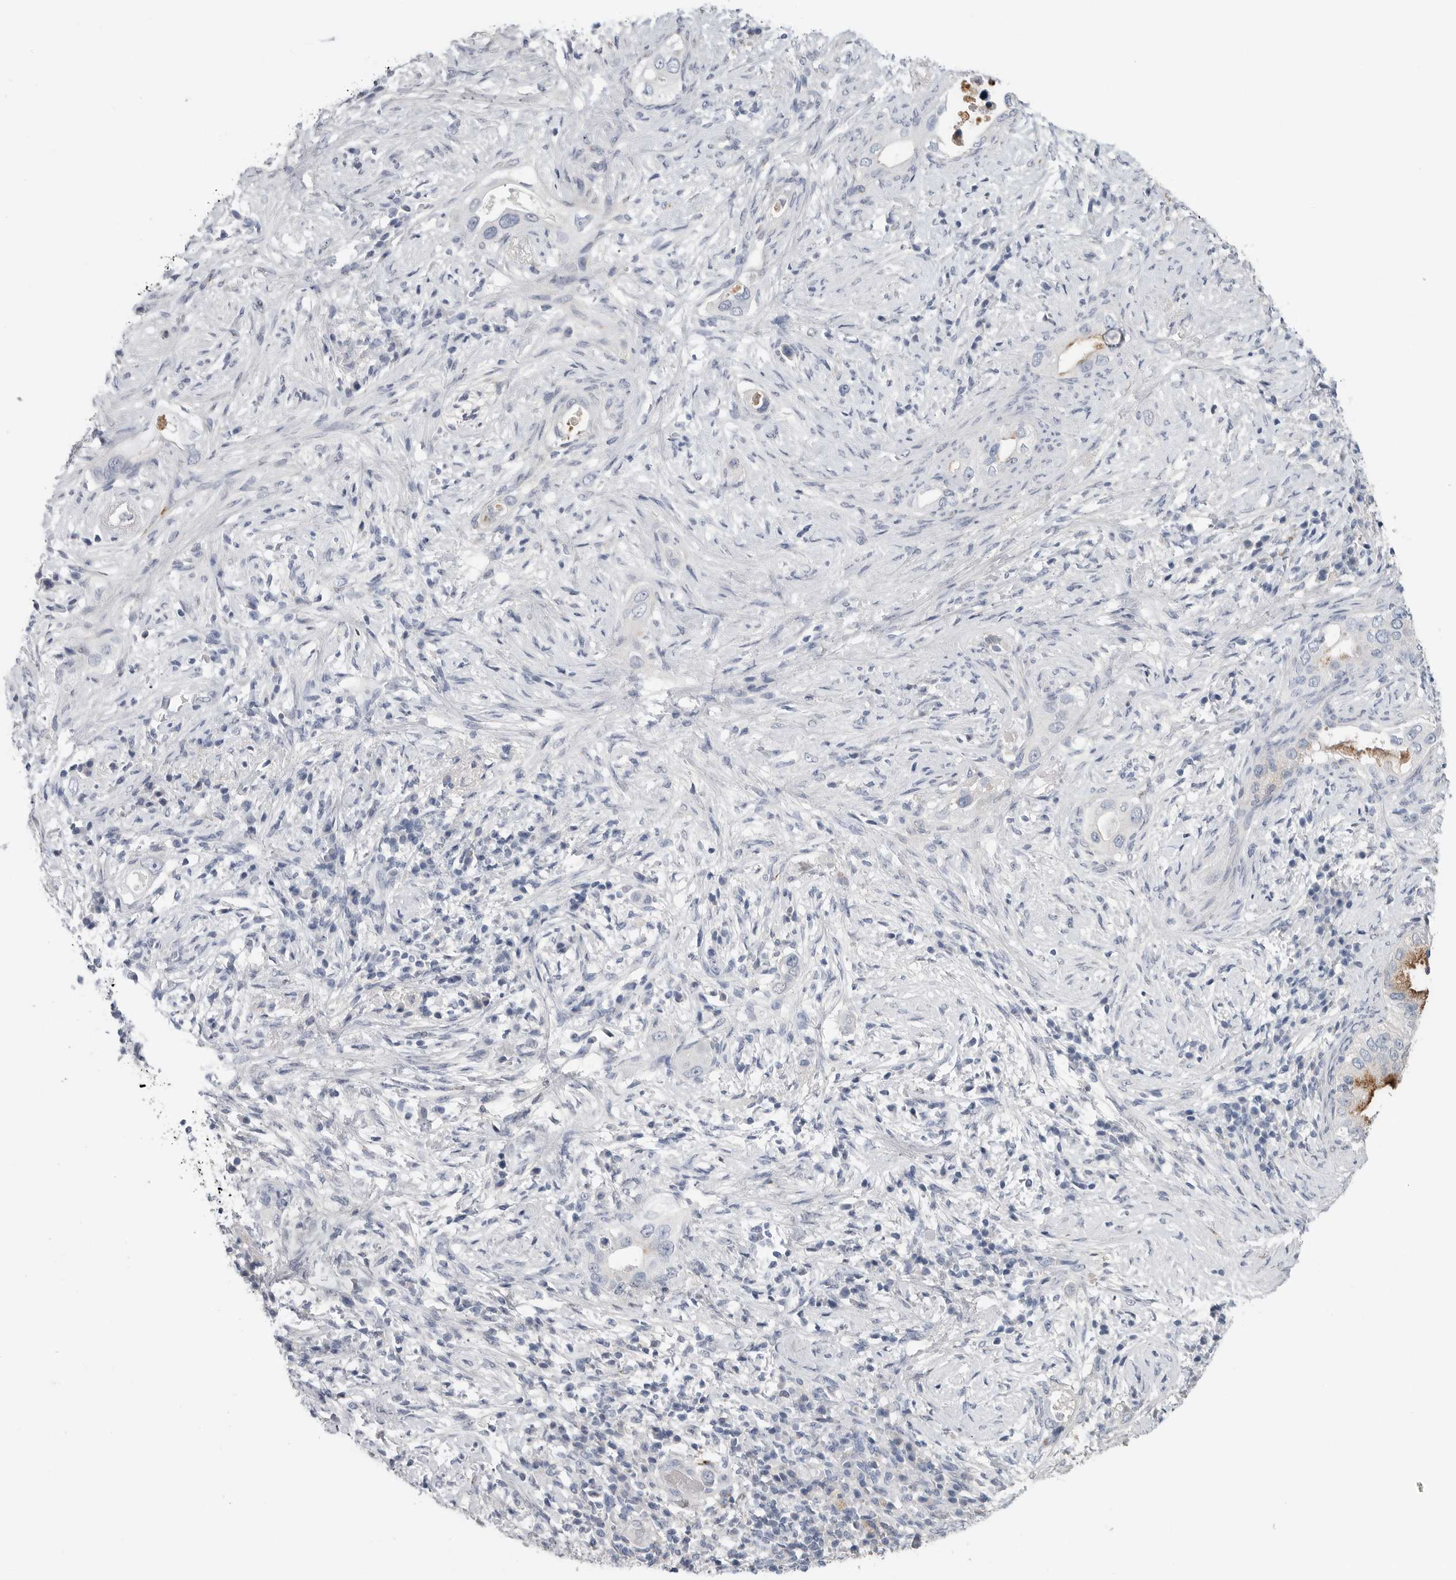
{"staining": {"intensity": "negative", "quantity": "none", "location": "none"}, "tissue": "pancreatic cancer", "cell_type": "Tumor cells", "image_type": "cancer", "snomed": [{"axis": "morphology", "description": "Inflammation, NOS"}, {"axis": "morphology", "description": "Adenocarcinoma, NOS"}, {"axis": "topography", "description": "Pancreas"}], "caption": "Adenocarcinoma (pancreatic) was stained to show a protein in brown. There is no significant expression in tumor cells.", "gene": "TIMP1", "patient": {"sex": "female", "age": 56}}